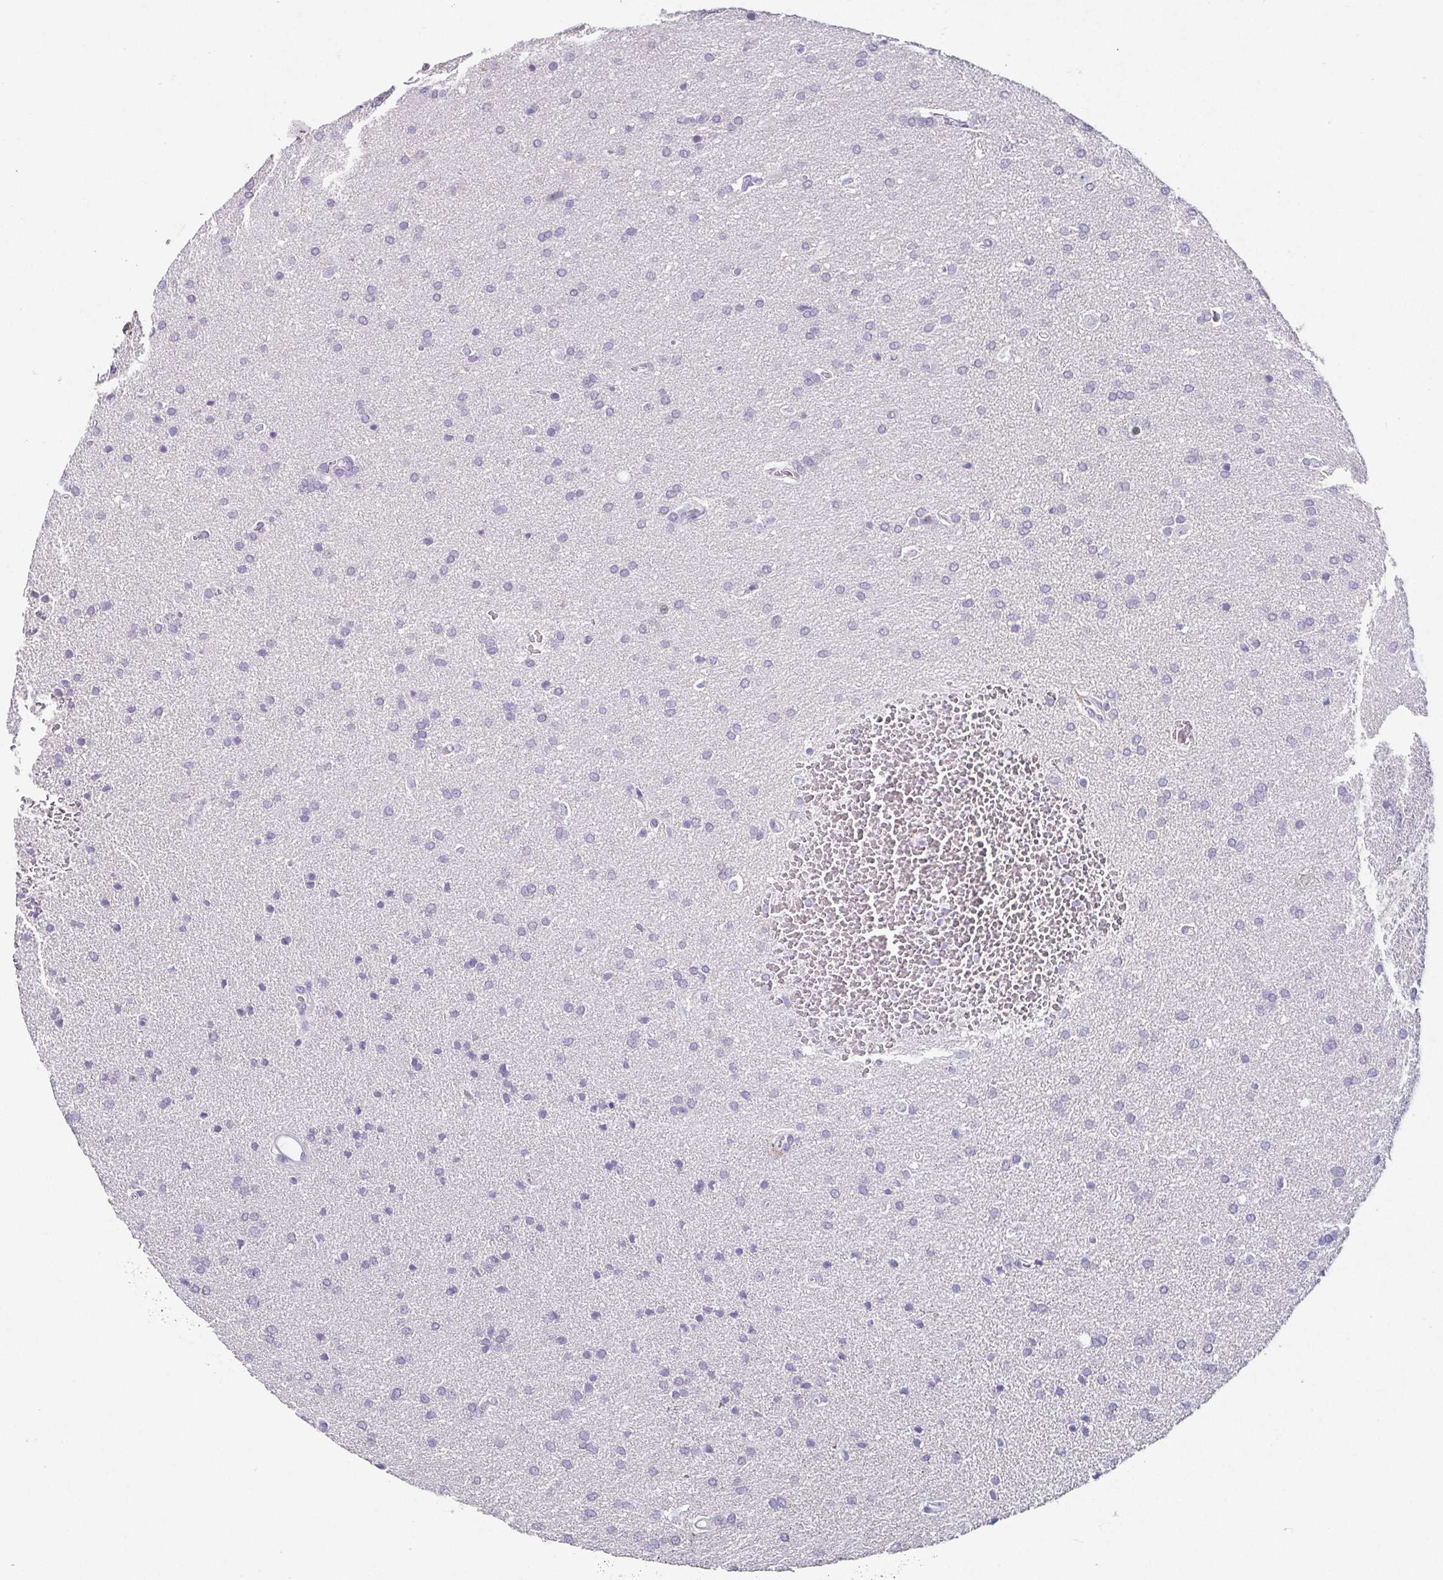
{"staining": {"intensity": "negative", "quantity": "none", "location": "none"}, "tissue": "glioma", "cell_type": "Tumor cells", "image_type": "cancer", "snomed": [{"axis": "morphology", "description": "Glioma, malignant, Low grade"}, {"axis": "topography", "description": "Brain"}], "caption": "A high-resolution photomicrograph shows immunohistochemistry staining of malignant glioma (low-grade), which demonstrates no significant positivity in tumor cells. The staining was performed using DAB to visualize the protein expression in brown, while the nuclei were stained in blue with hematoxylin (Magnification: 20x).", "gene": "TP73", "patient": {"sex": "female", "age": 34}}